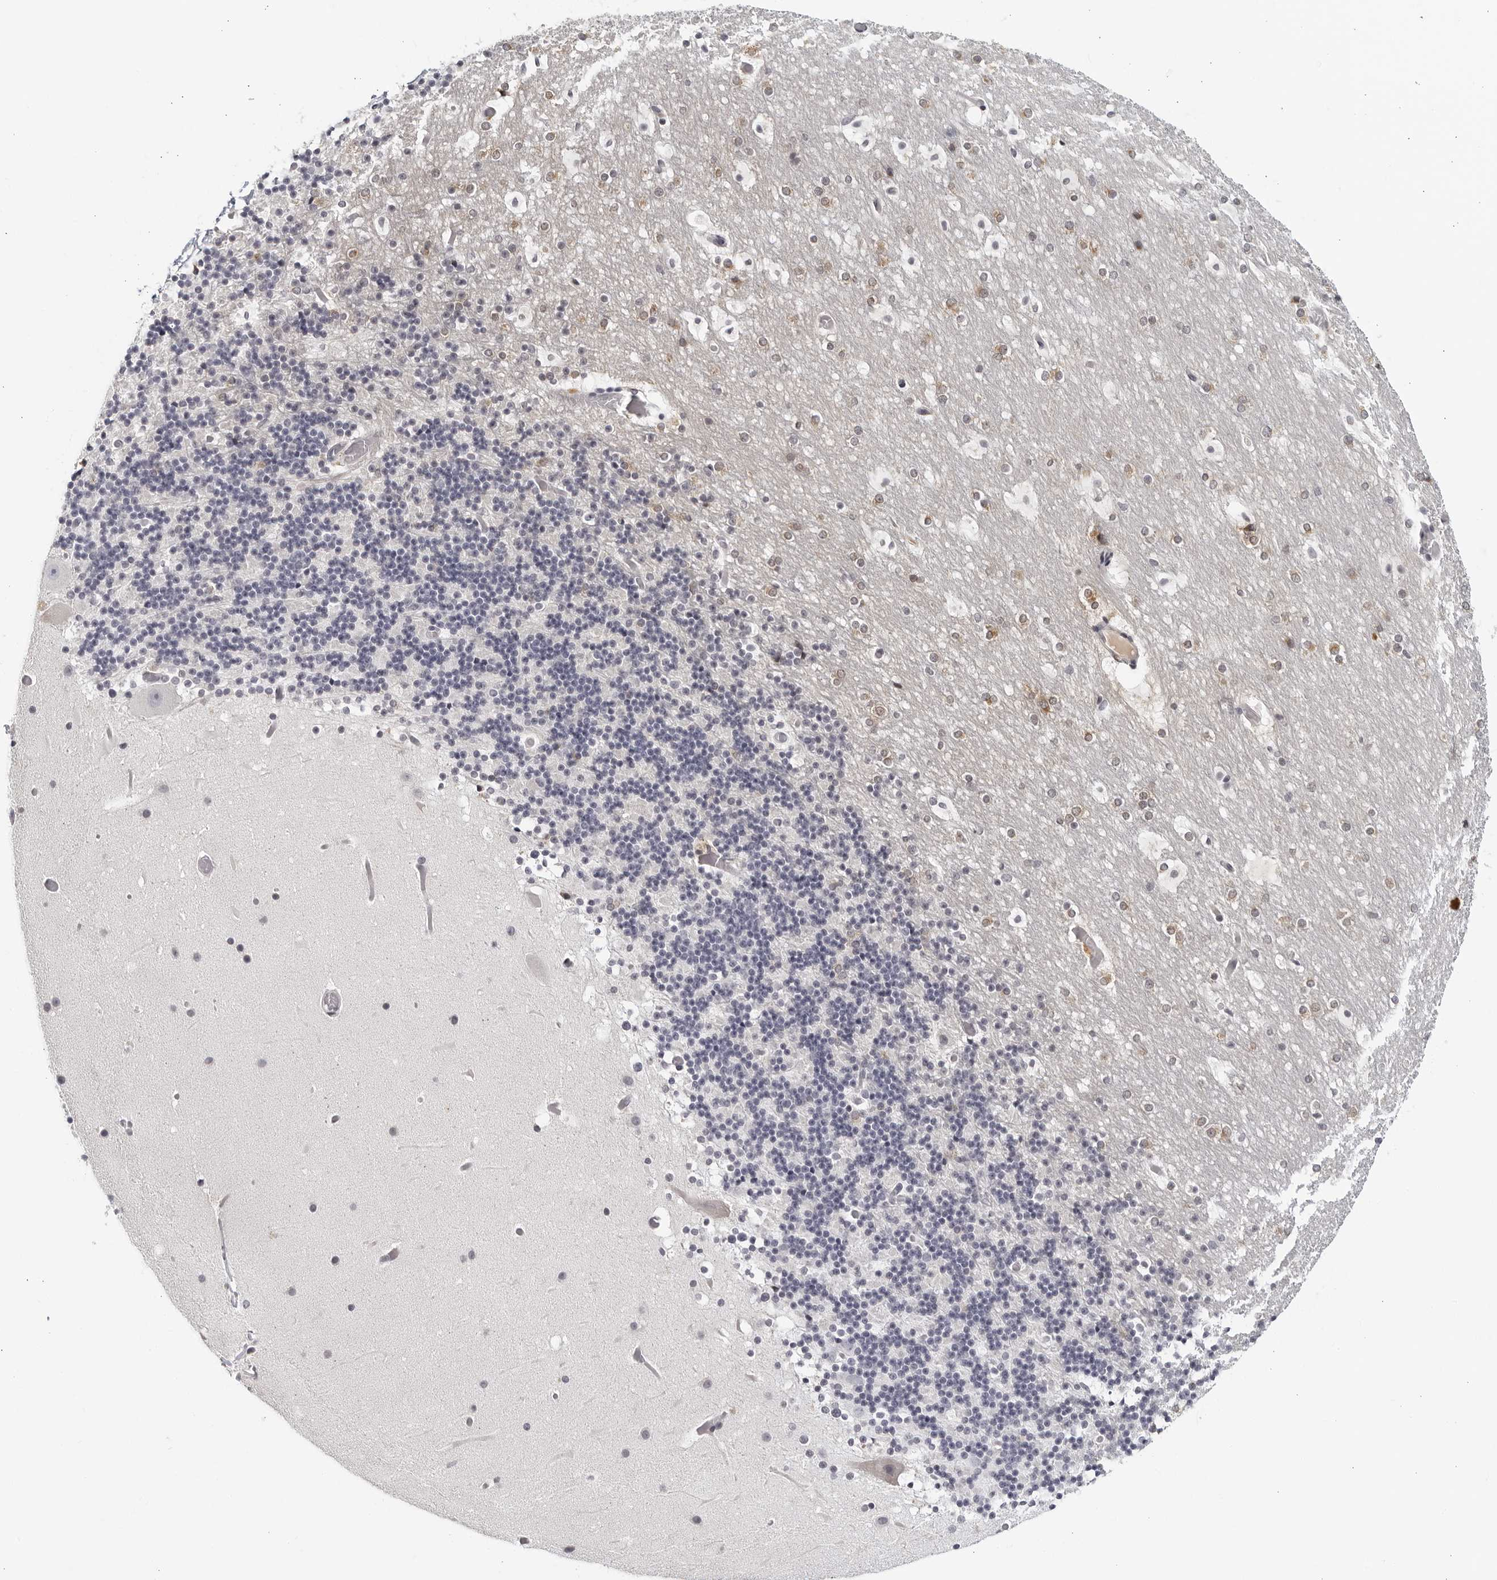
{"staining": {"intensity": "weak", "quantity": "<25%", "location": "cytoplasmic/membranous,nuclear"}, "tissue": "cerebellum", "cell_type": "Cells in granular layer", "image_type": "normal", "snomed": [{"axis": "morphology", "description": "Normal tissue, NOS"}, {"axis": "topography", "description": "Cerebellum"}], "caption": "Photomicrograph shows no protein staining in cells in granular layer of unremarkable cerebellum.", "gene": "STRADB", "patient": {"sex": "male", "age": 57}}